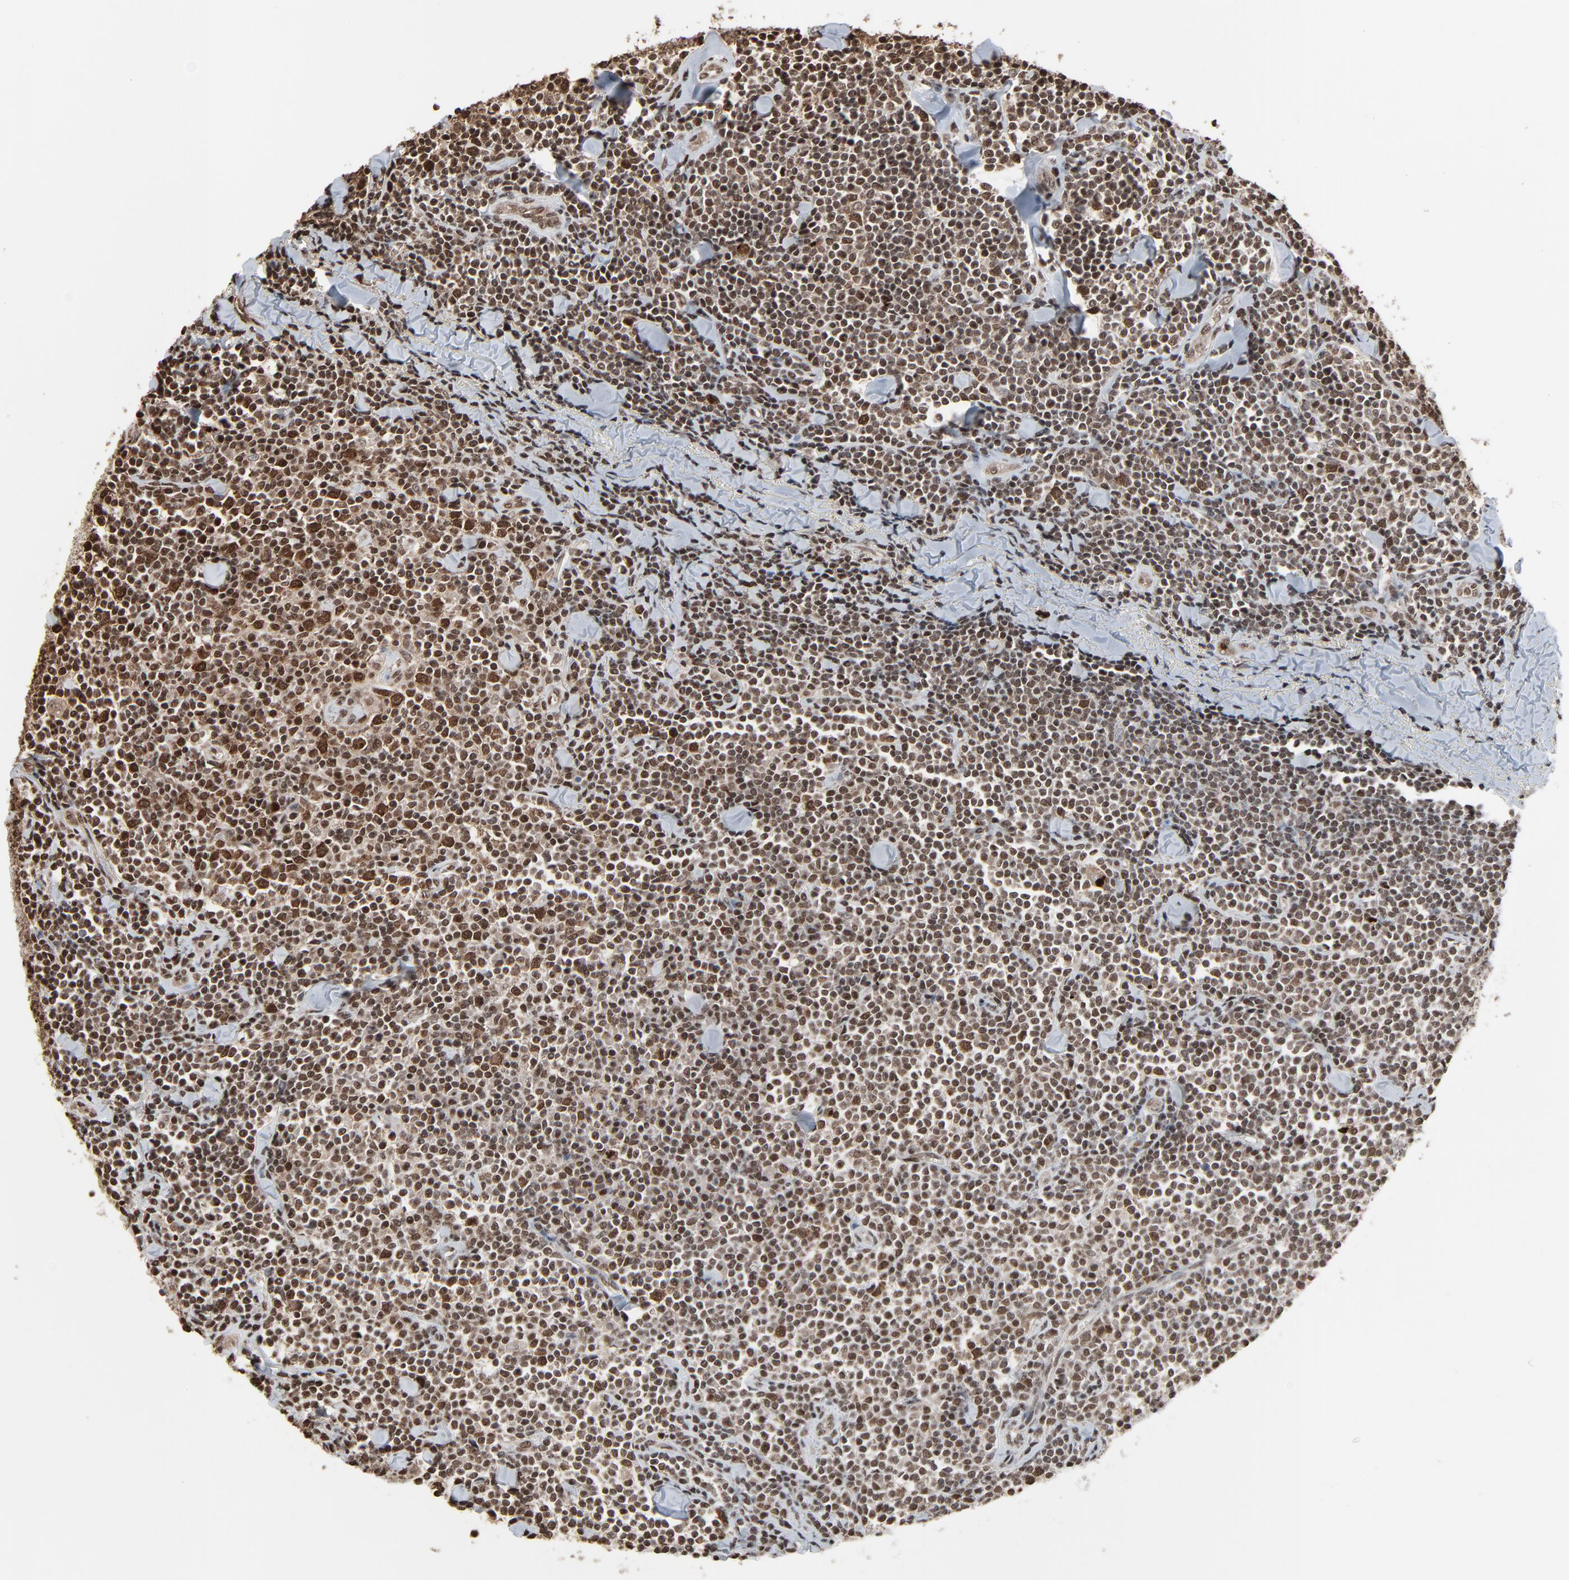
{"staining": {"intensity": "strong", "quantity": ">75%", "location": "cytoplasmic/membranous,nuclear"}, "tissue": "lymphoma", "cell_type": "Tumor cells", "image_type": "cancer", "snomed": [{"axis": "morphology", "description": "Malignant lymphoma, non-Hodgkin's type, Low grade"}, {"axis": "topography", "description": "Soft tissue"}], "caption": "Lymphoma stained for a protein (brown) reveals strong cytoplasmic/membranous and nuclear positive staining in about >75% of tumor cells.", "gene": "MEIS2", "patient": {"sex": "male", "age": 92}}